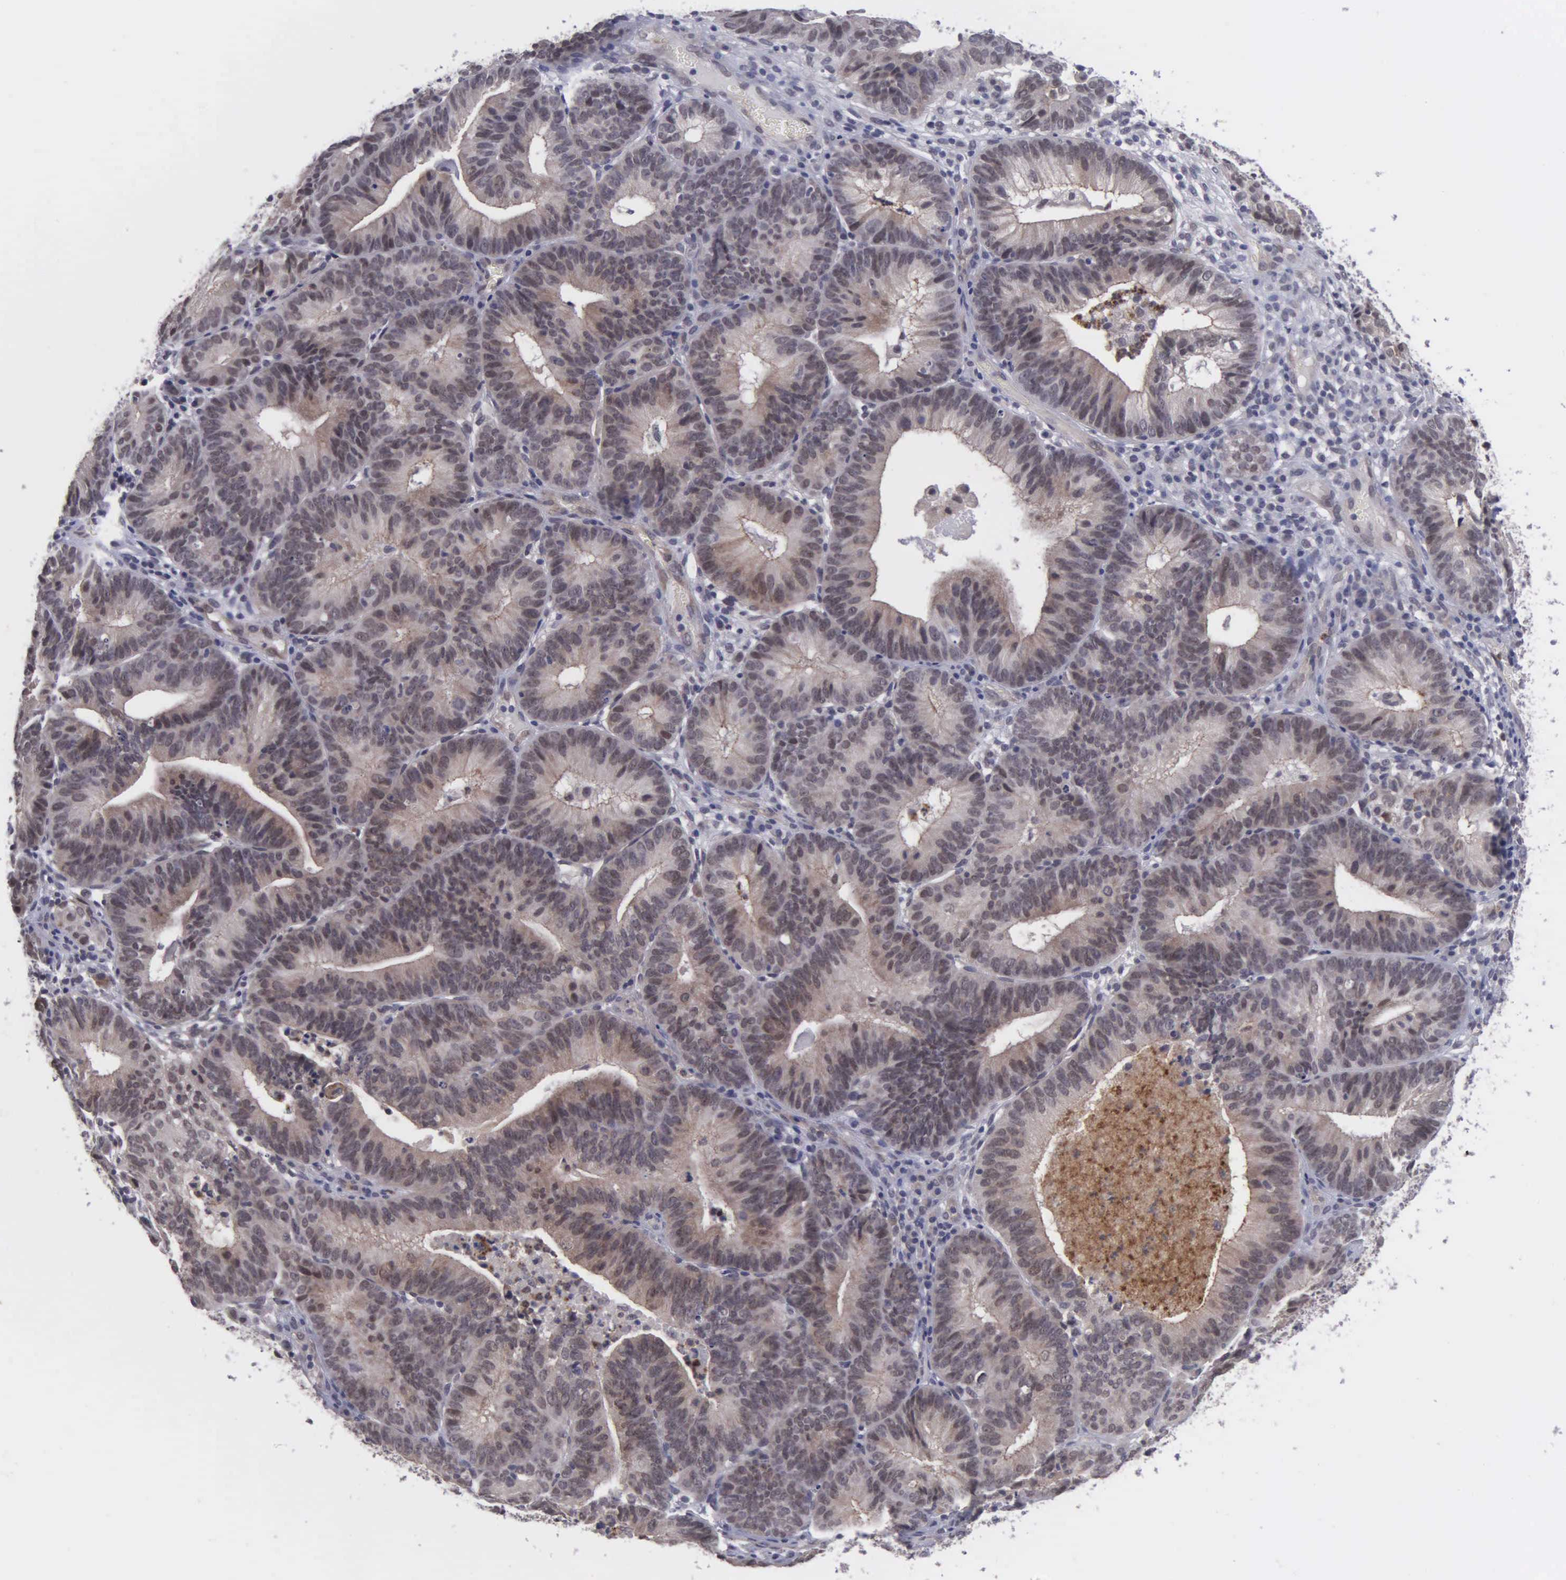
{"staining": {"intensity": "weak", "quantity": "25%-75%", "location": "cytoplasmic/membranous,nuclear"}, "tissue": "cervical cancer", "cell_type": "Tumor cells", "image_type": "cancer", "snomed": [{"axis": "morphology", "description": "Adenocarcinoma, NOS"}, {"axis": "topography", "description": "Cervix"}], "caption": "Immunohistochemistry (IHC) of human cervical cancer shows low levels of weak cytoplasmic/membranous and nuclear staining in approximately 25%-75% of tumor cells.", "gene": "MAP3K9", "patient": {"sex": "female", "age": 60}}